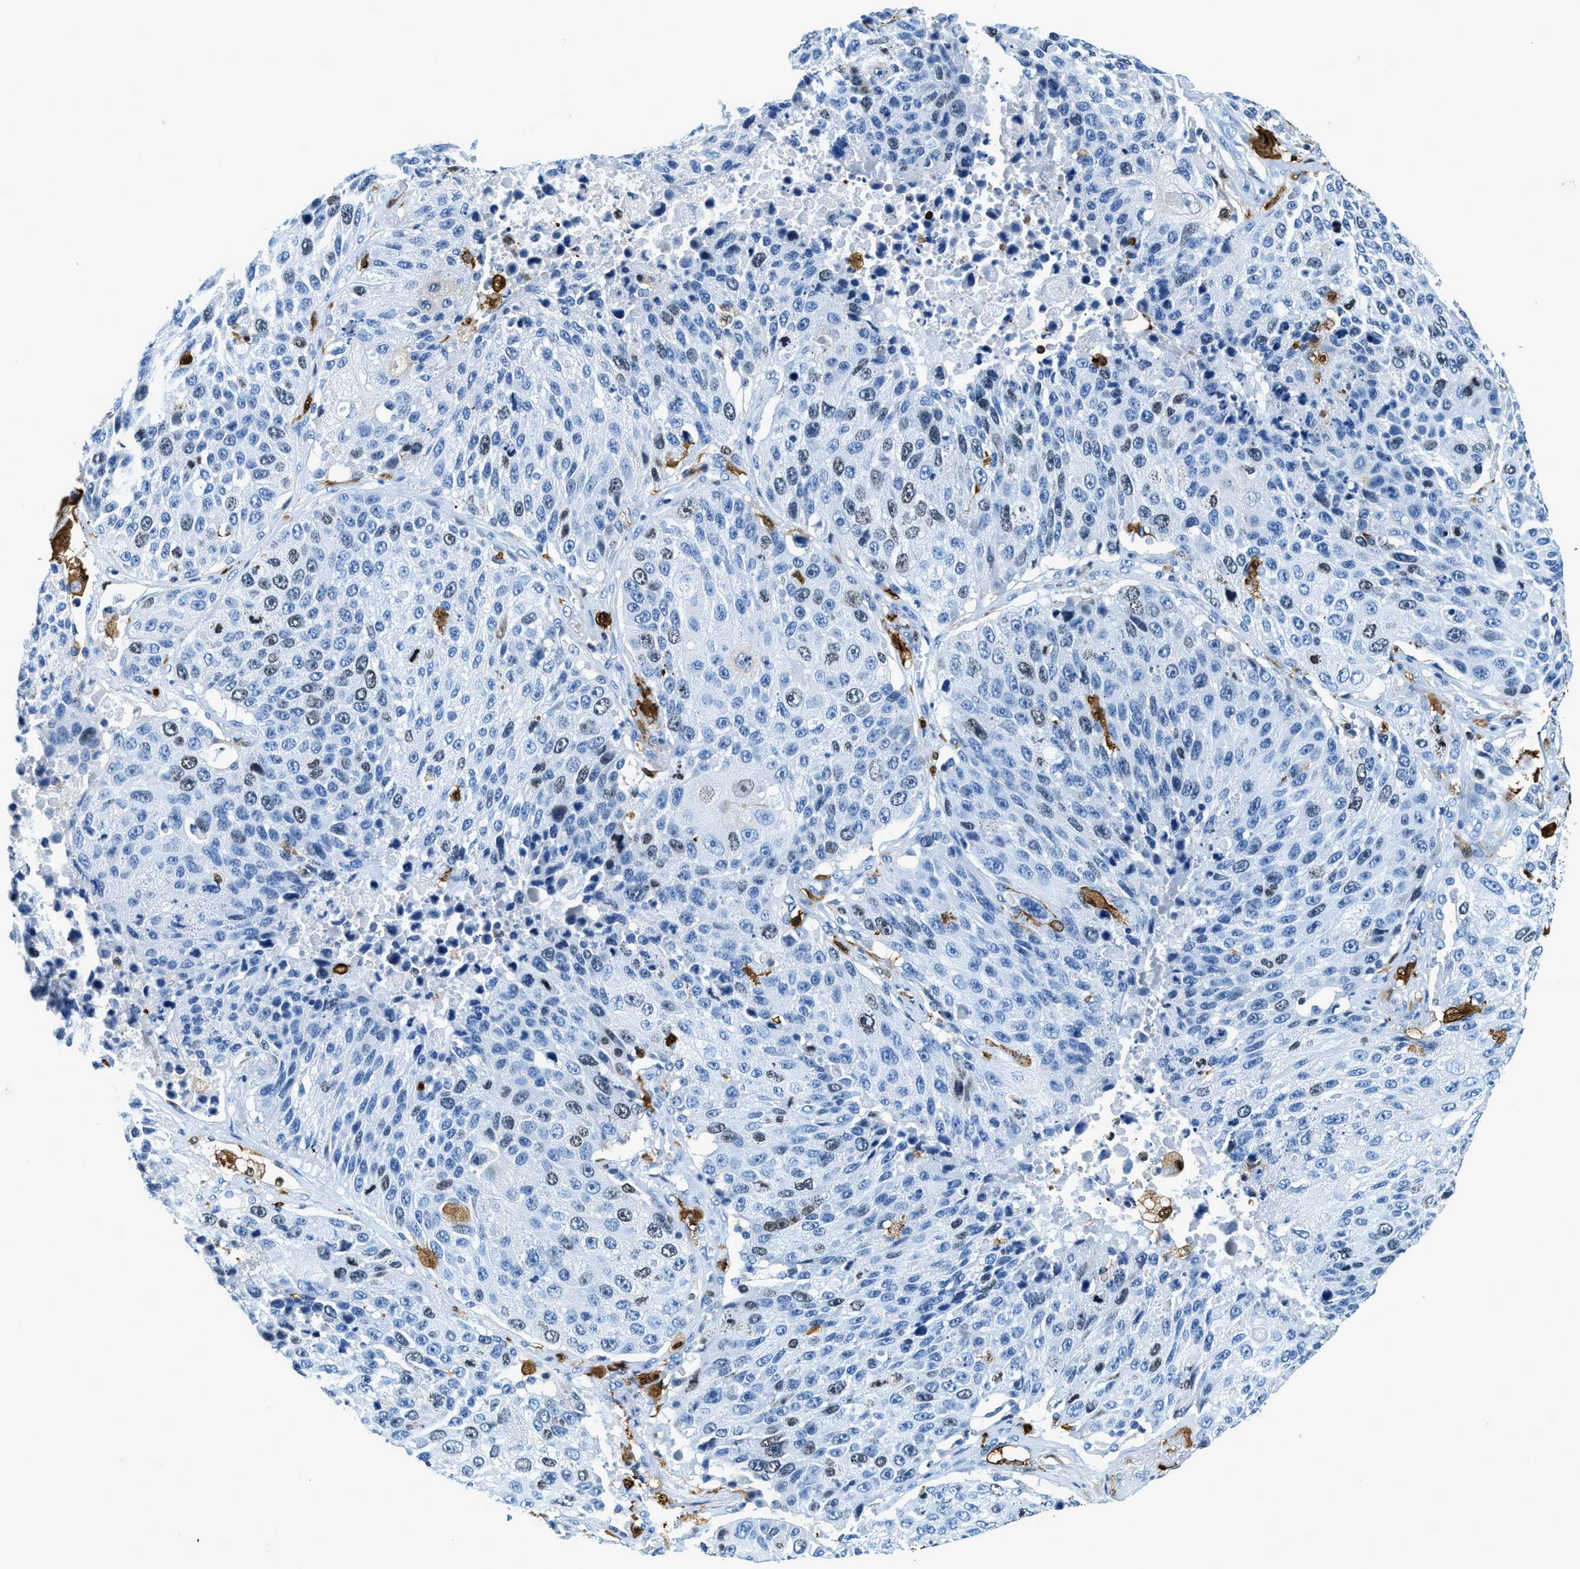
{"staining": {"intensity": "negative", "quantity": "none", "location": "none"}, "tissue": "lung cancer", "cell_type": "Tumor cells", "image_type": "cancer", "snomed": [{"axis": "morphology", "description": "Squamous cell carcinoma, NOS"}, {"axis": "topography", "description": "Lung"}], "caption": "An immunohistochemistry (IHC) image of lung cancer (squamous cell carcinoma) is shown. There is no staining in tumor cells of lung cancer (squamous cell carcinoma). (DAB (3,3'-diaminobenzidine) immunohistochemistry (IHC) with hematoxylin counter stain).", "gene": "CAPG", "patient": {"sex": "male", "age": 61}}